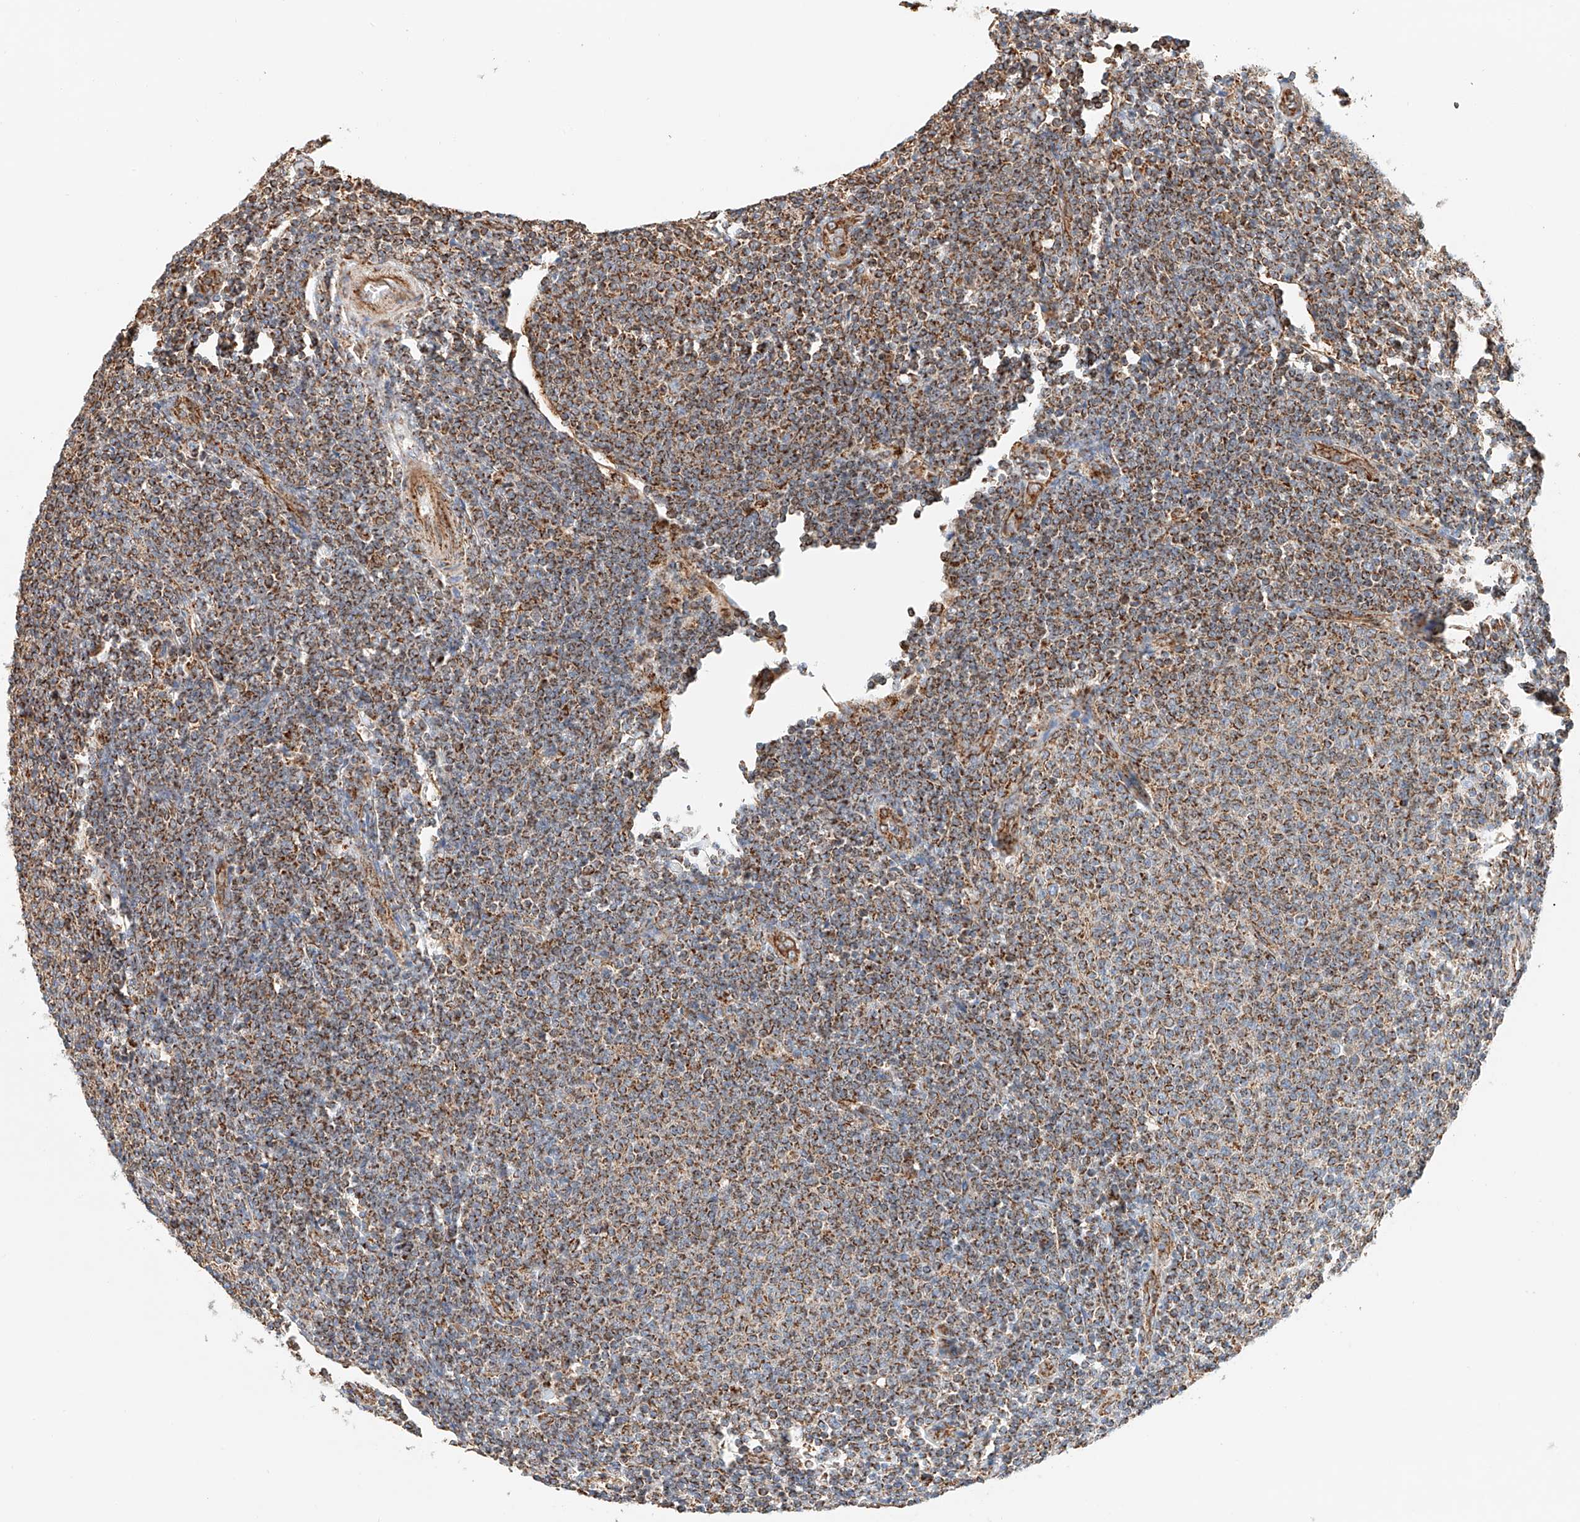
{"staining": {"intensity": "moderate", "quantity": ">75%", "location": "cytoplasmic/membranous"}, "tissue": "lymphoma", "cell_type": "Tumor cells", "image_type": "cancer", "snomed": [{"axis": "morphology", "description": "Malignant lymphoma, non-Hodgkin's type, Low grade"}, {"axis": "topography", "description": "Lymph node"}], "caption": "Lymphoma stained with DAB (3,3'-diaminobenzidine) immunohistochemistry reveals medium levels of moderate cytoplasmic/membranous expression in about >75% of tumor cells.", "gene": "NDUFV3", "patient": {"sex": "male", "age": 66}}